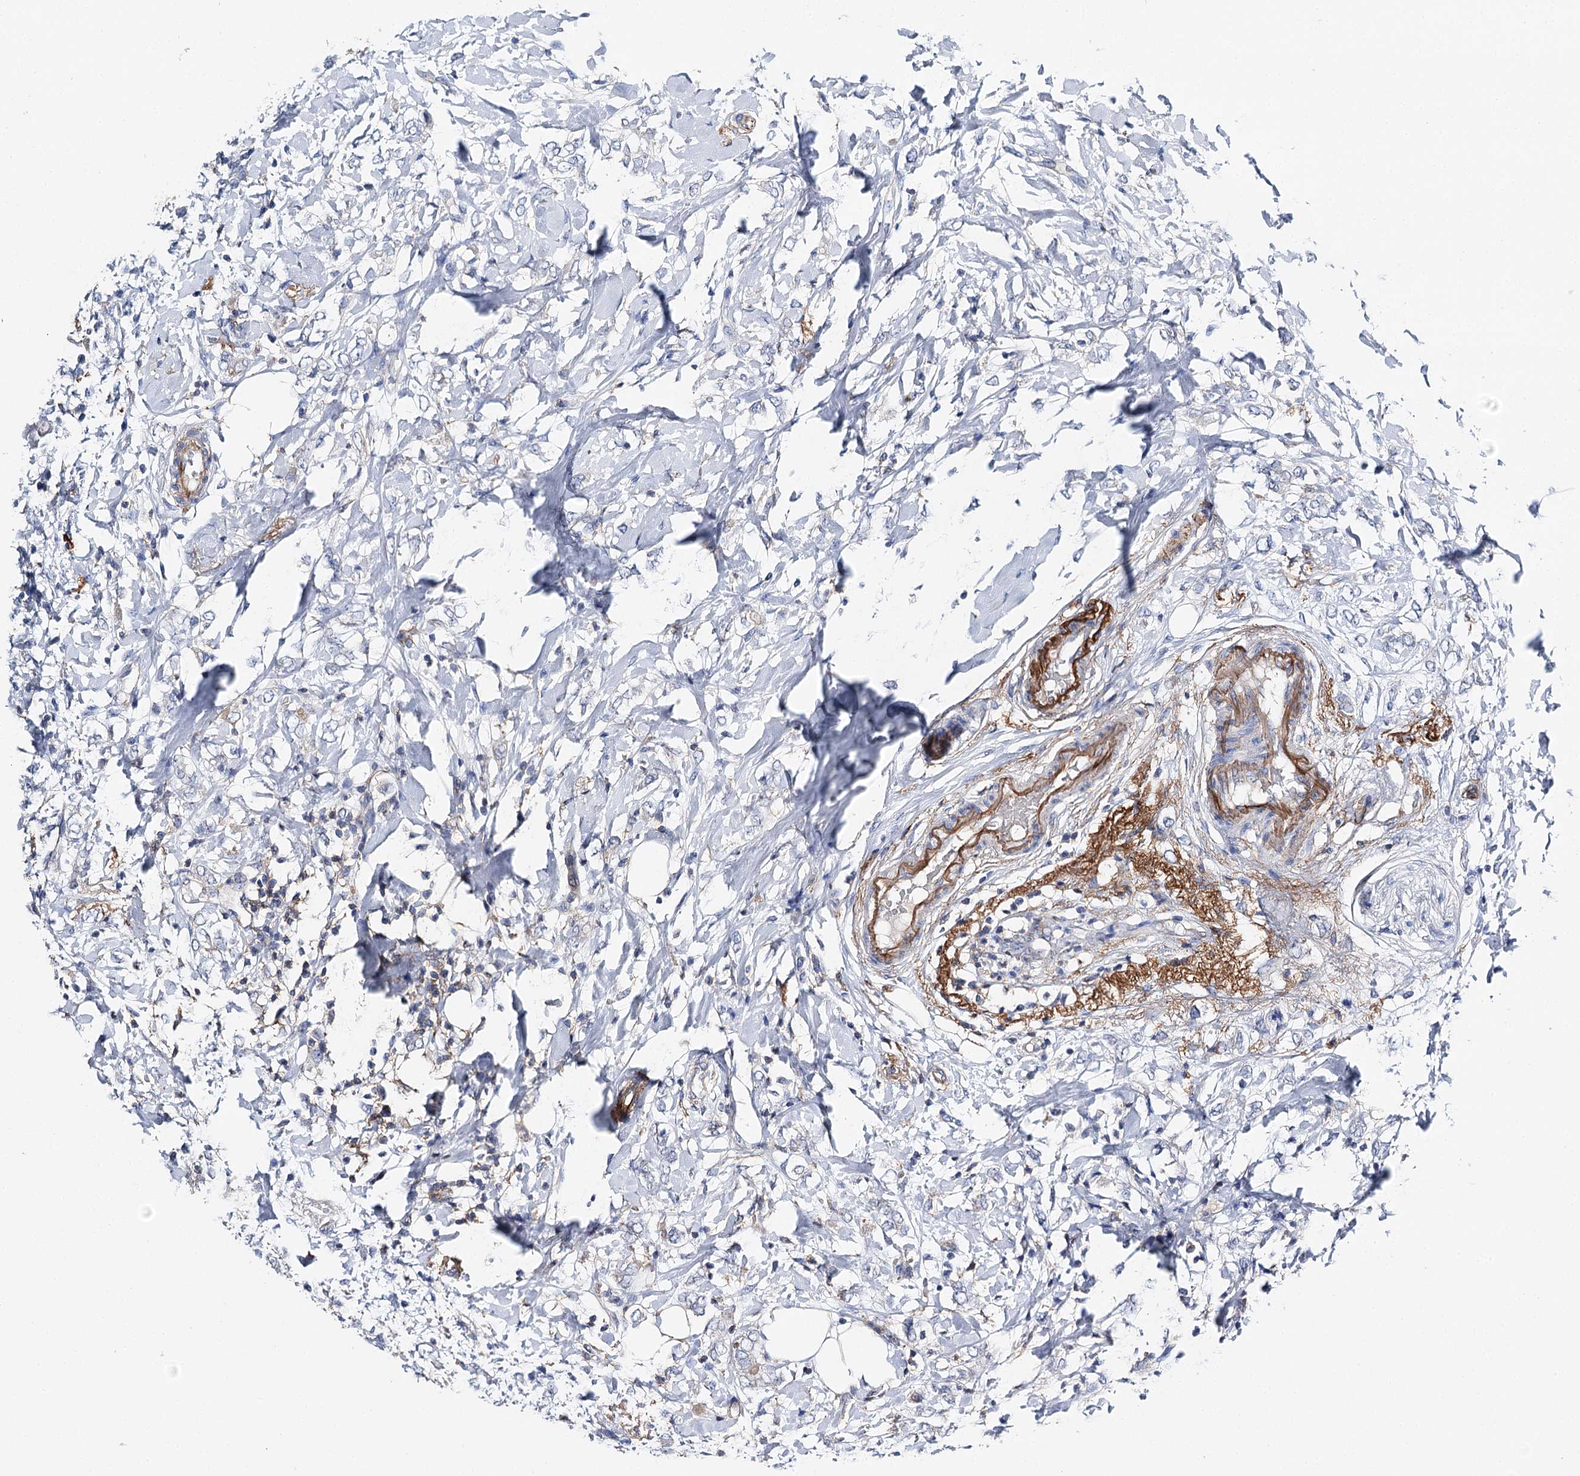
{"staining": {"intensity": "negative", "quantity": "none", "location": "none"}, "tissue": "breast cancer", "cell_type": "Tumor cells", "image_type": "cancer", "snomed": [{"axis": "morphology", "description": "Normal tissue, NOS"}, {"axis": "morphology", "description": "Lobular carcinoma"}, {"axis": "topography", "description": "Breast"}], "caption": "The image exhibits no significant expression in tumor cells of breast cancer (lobular carcinoma).", "gene": "EPYC", "patient": {"sex": "female", "age": 47}}